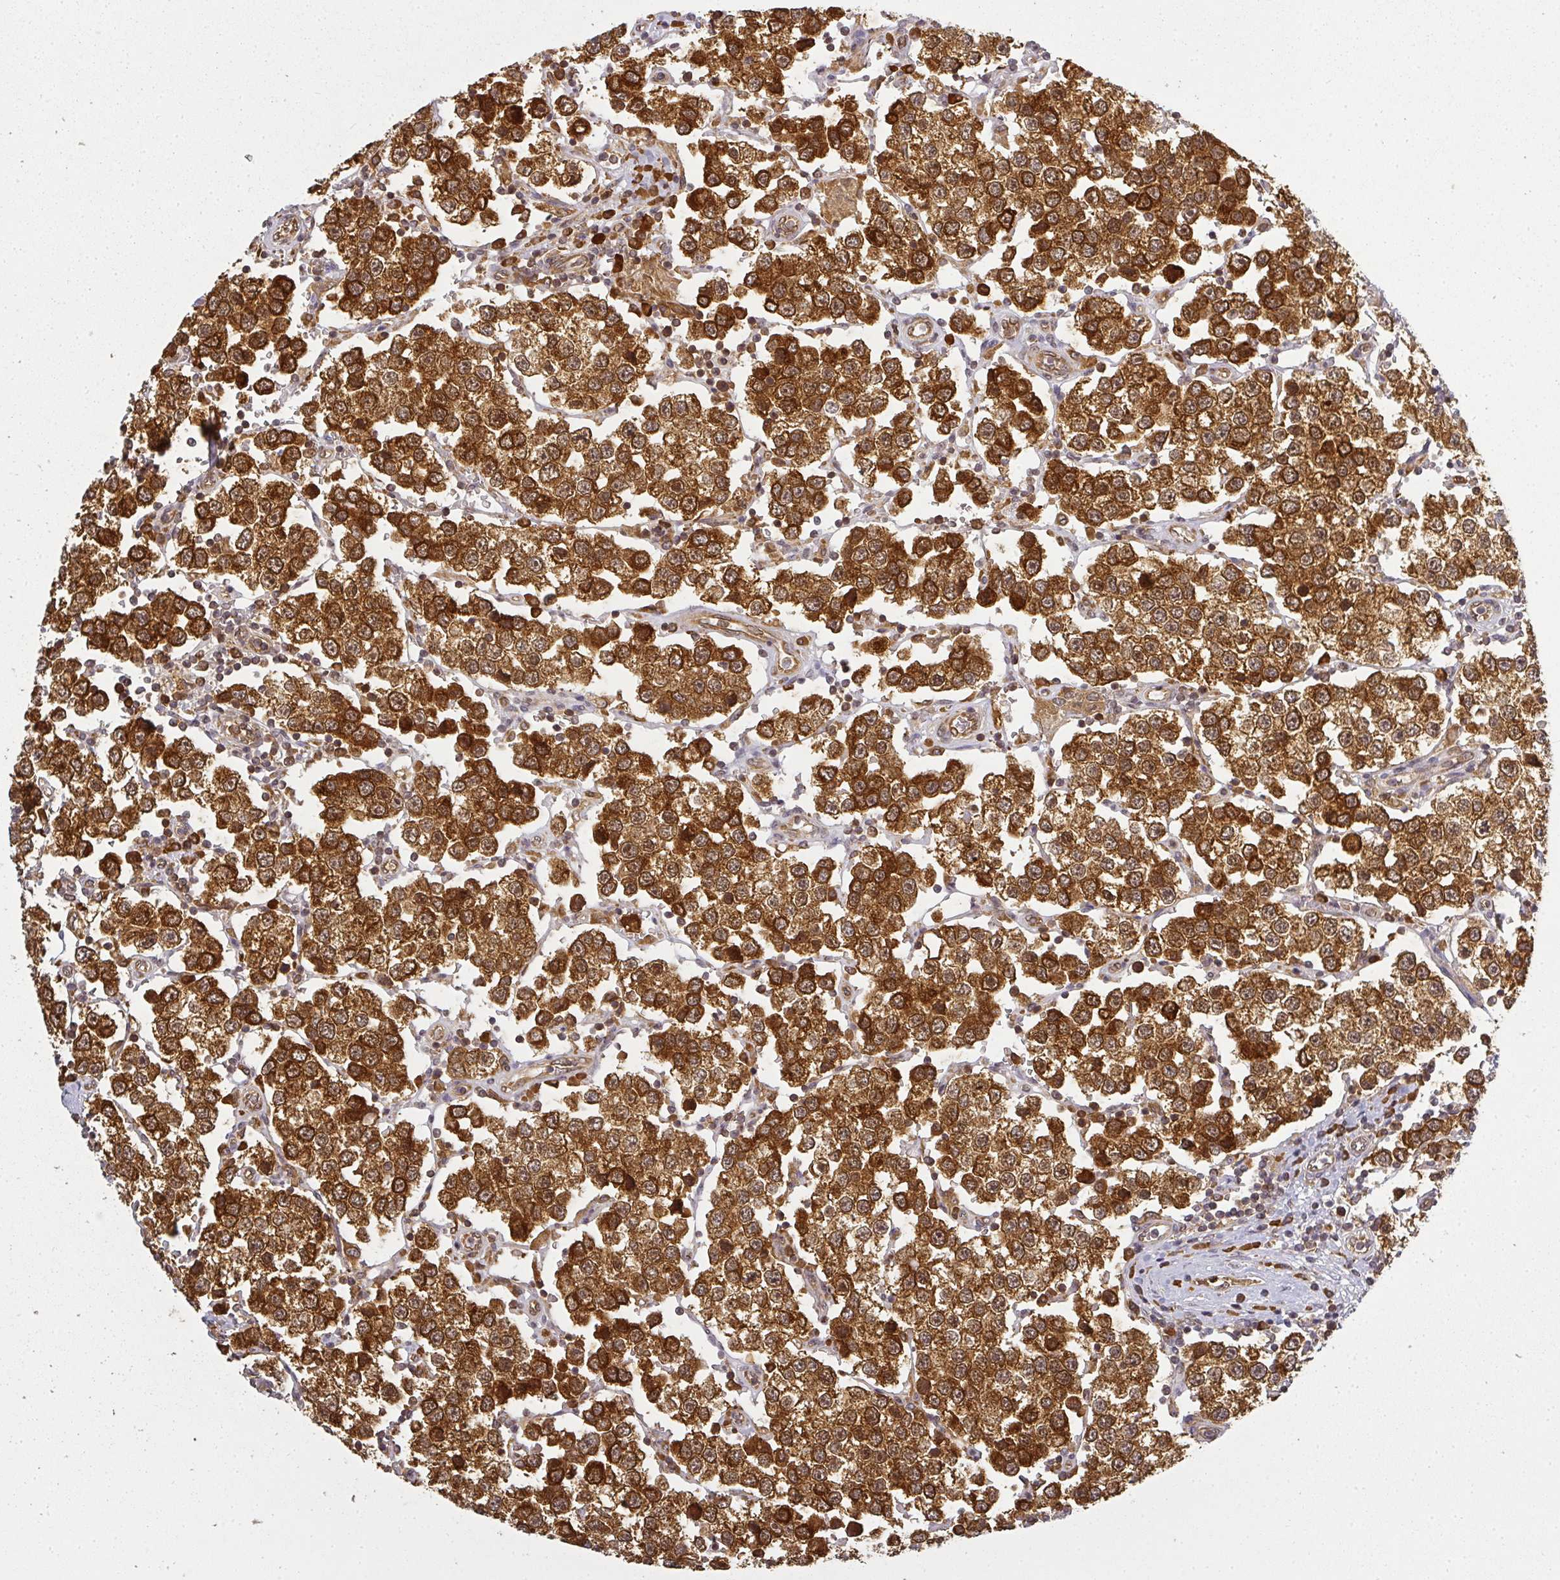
{"staining": {"intensity": "strong", "quantity": ">75%", "location": "cytoplasmic/membranous"}, "tissue": "testis cancer", "cell_type": "Tumor cells", "image_type": "cancer", "snomed": [{"axis": "morphology", "description": "Seminoma, NOS"}, {"axis": "topography", "description": "Testis"}], "caption": "Immunohistochemistry of testis cancer (seminoma) shows high levels of strong cytoplasmic/membranous positivity in about >75% of tumor cells.", "gene": "PPP6R3", "patient": {"sex": "male", "age": 37}}